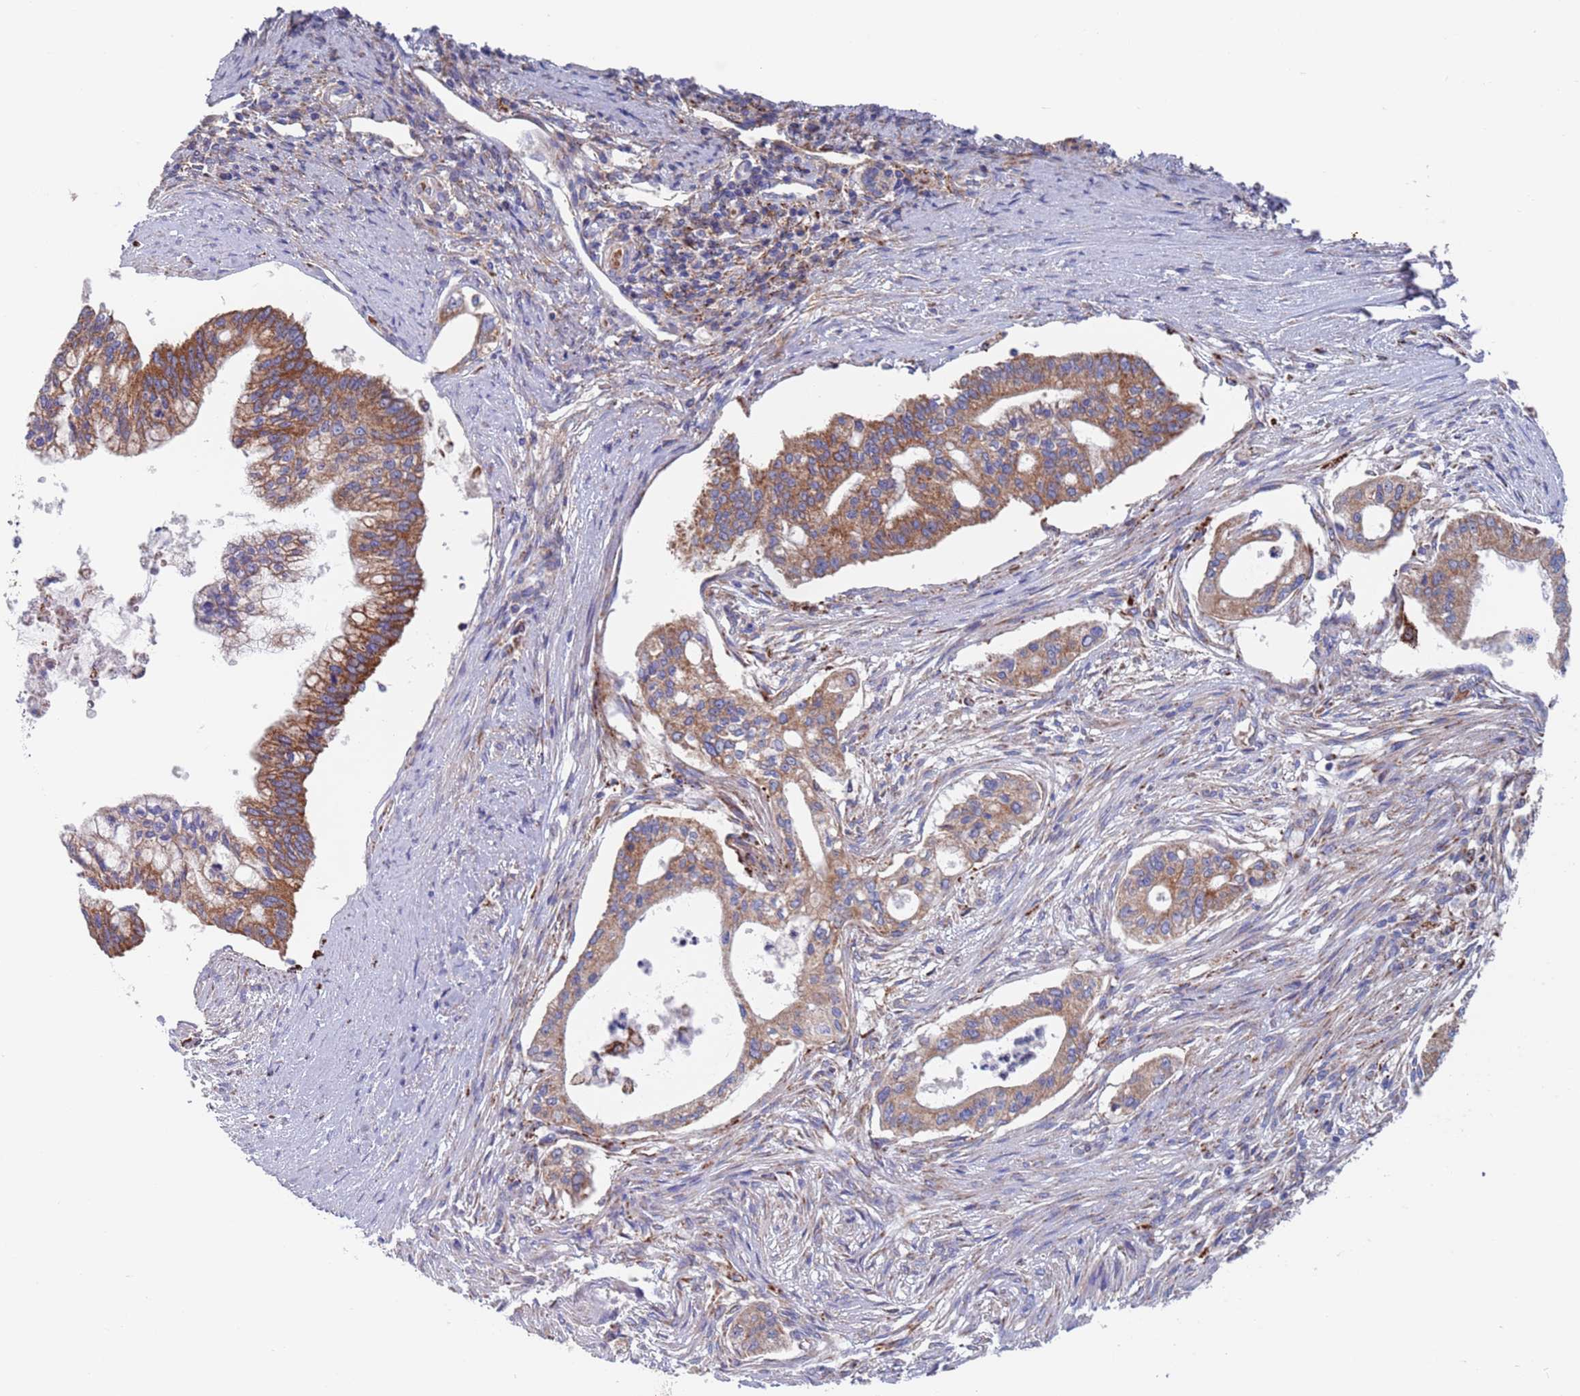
{"staining": {"intensity": "moderate", "quantity": ">75%", "location": "cytoplasmic/membranous"}, "tissue": "pancreatic cancer", "cell_type": "Tumor cells", "image_type": "cancer", "snomed": [{"axis": "morphology", "description": "Adenocarcinoma, NOS"}, {"axis": "topography", "description": "Pancreas"}], "caption": "Pancreatic cancer stained with a brown dye demonstrates moderate cytoplasmic/membranous positive positivity in approximately >75% of tumor cells.", "gene": "CHCHD6", "patient": {"sex": "male", "age": 46}}